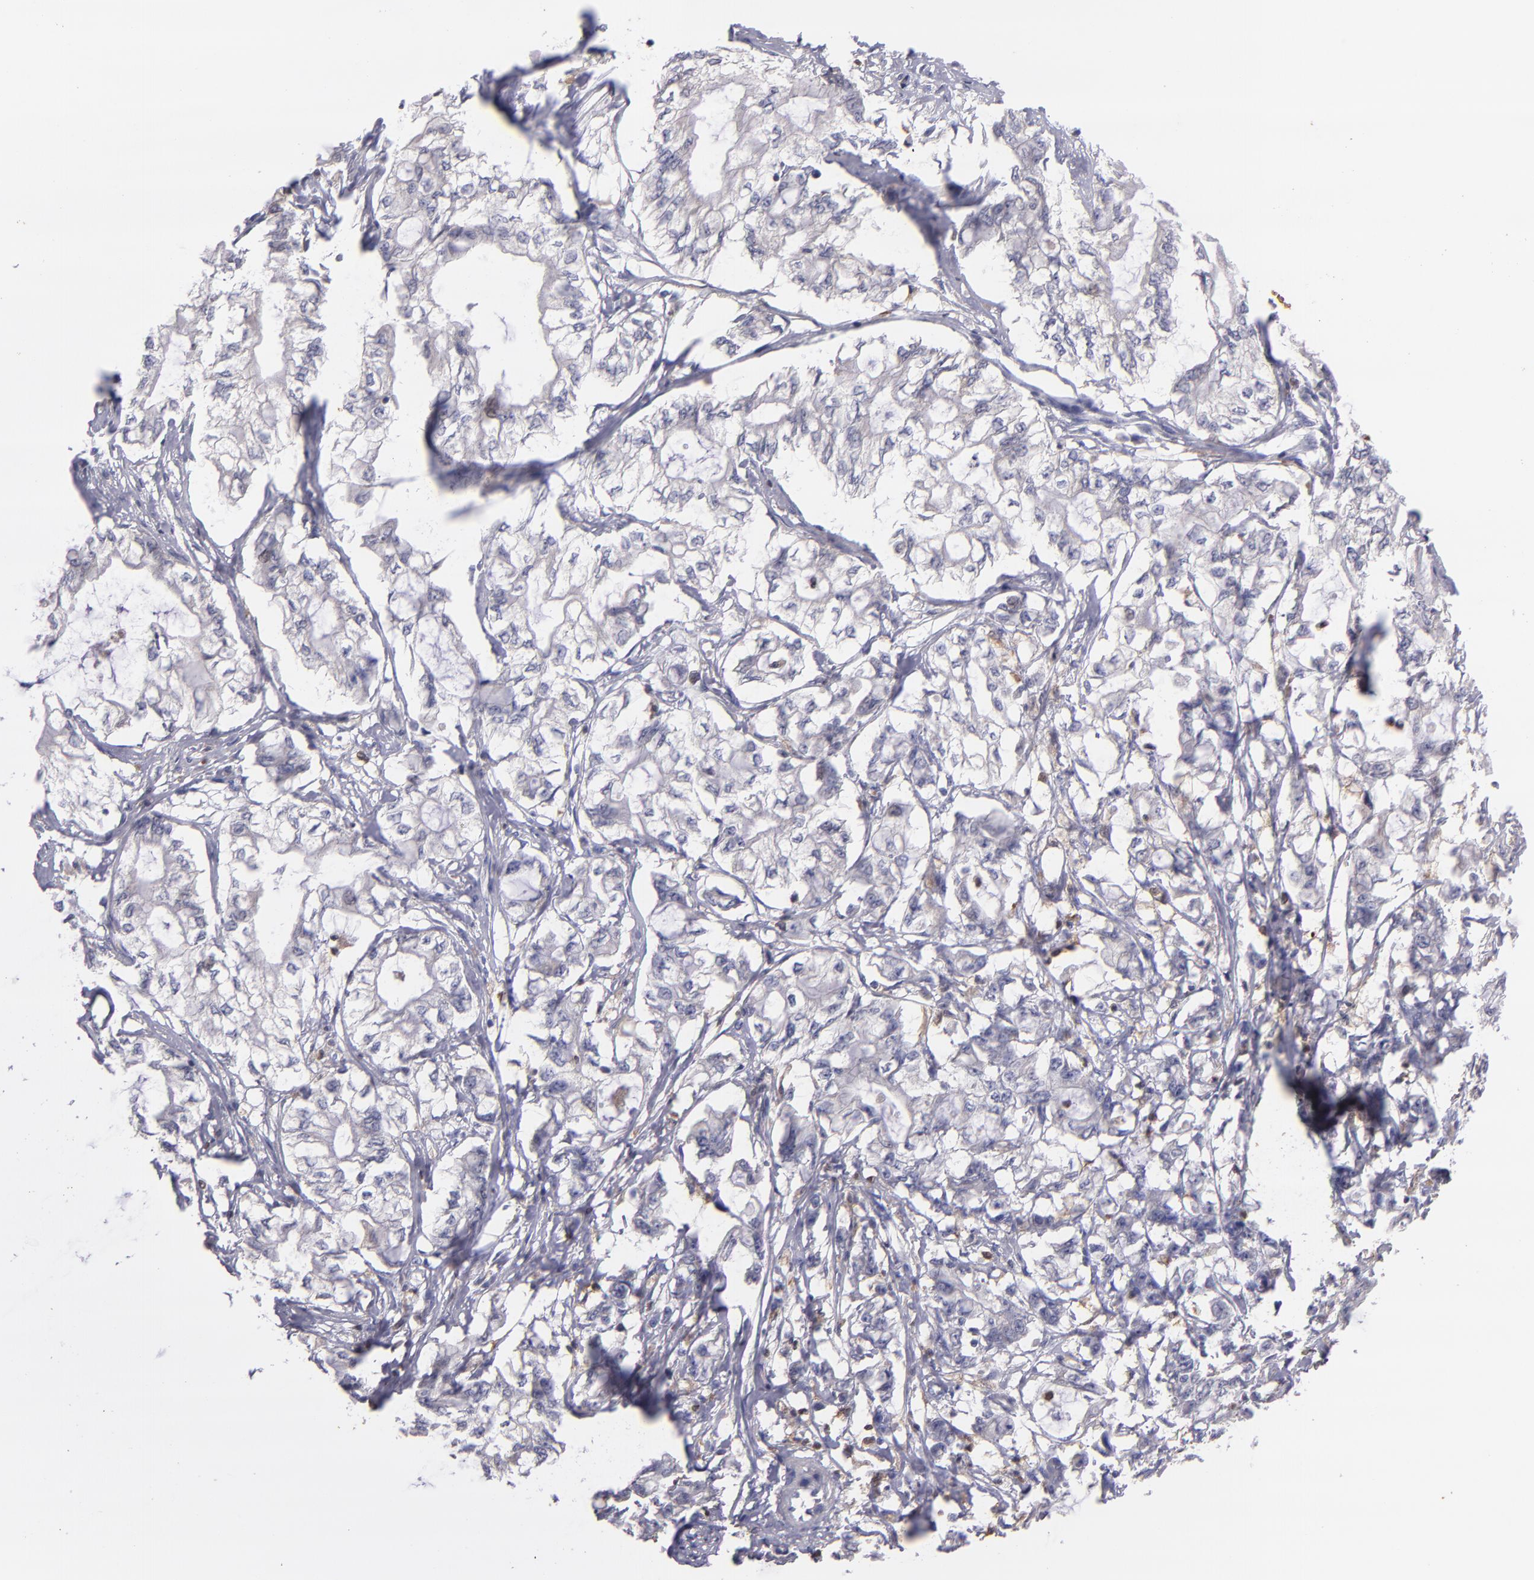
{"staining": {"intensity": "negative", "quantity": "none", "location": "none"}, "tissue": "pancreatic cancer", "cell_type": "Tumor cells", "image_type": "cancer", "snomed": [{"axis": "morphology", "description": "Adenocarcinoma, NOS"}, {"axis": "topography", "description": "Pancreas"}], "caption": "Immunohistochemistry histopathology image of human pancreatic cancer (adenocarcinoma) stained for a protein (brown), which shows no positivity in tumor cells.", "gene": "PRKCD", "patient": {"sex": "male", "age": 79}}